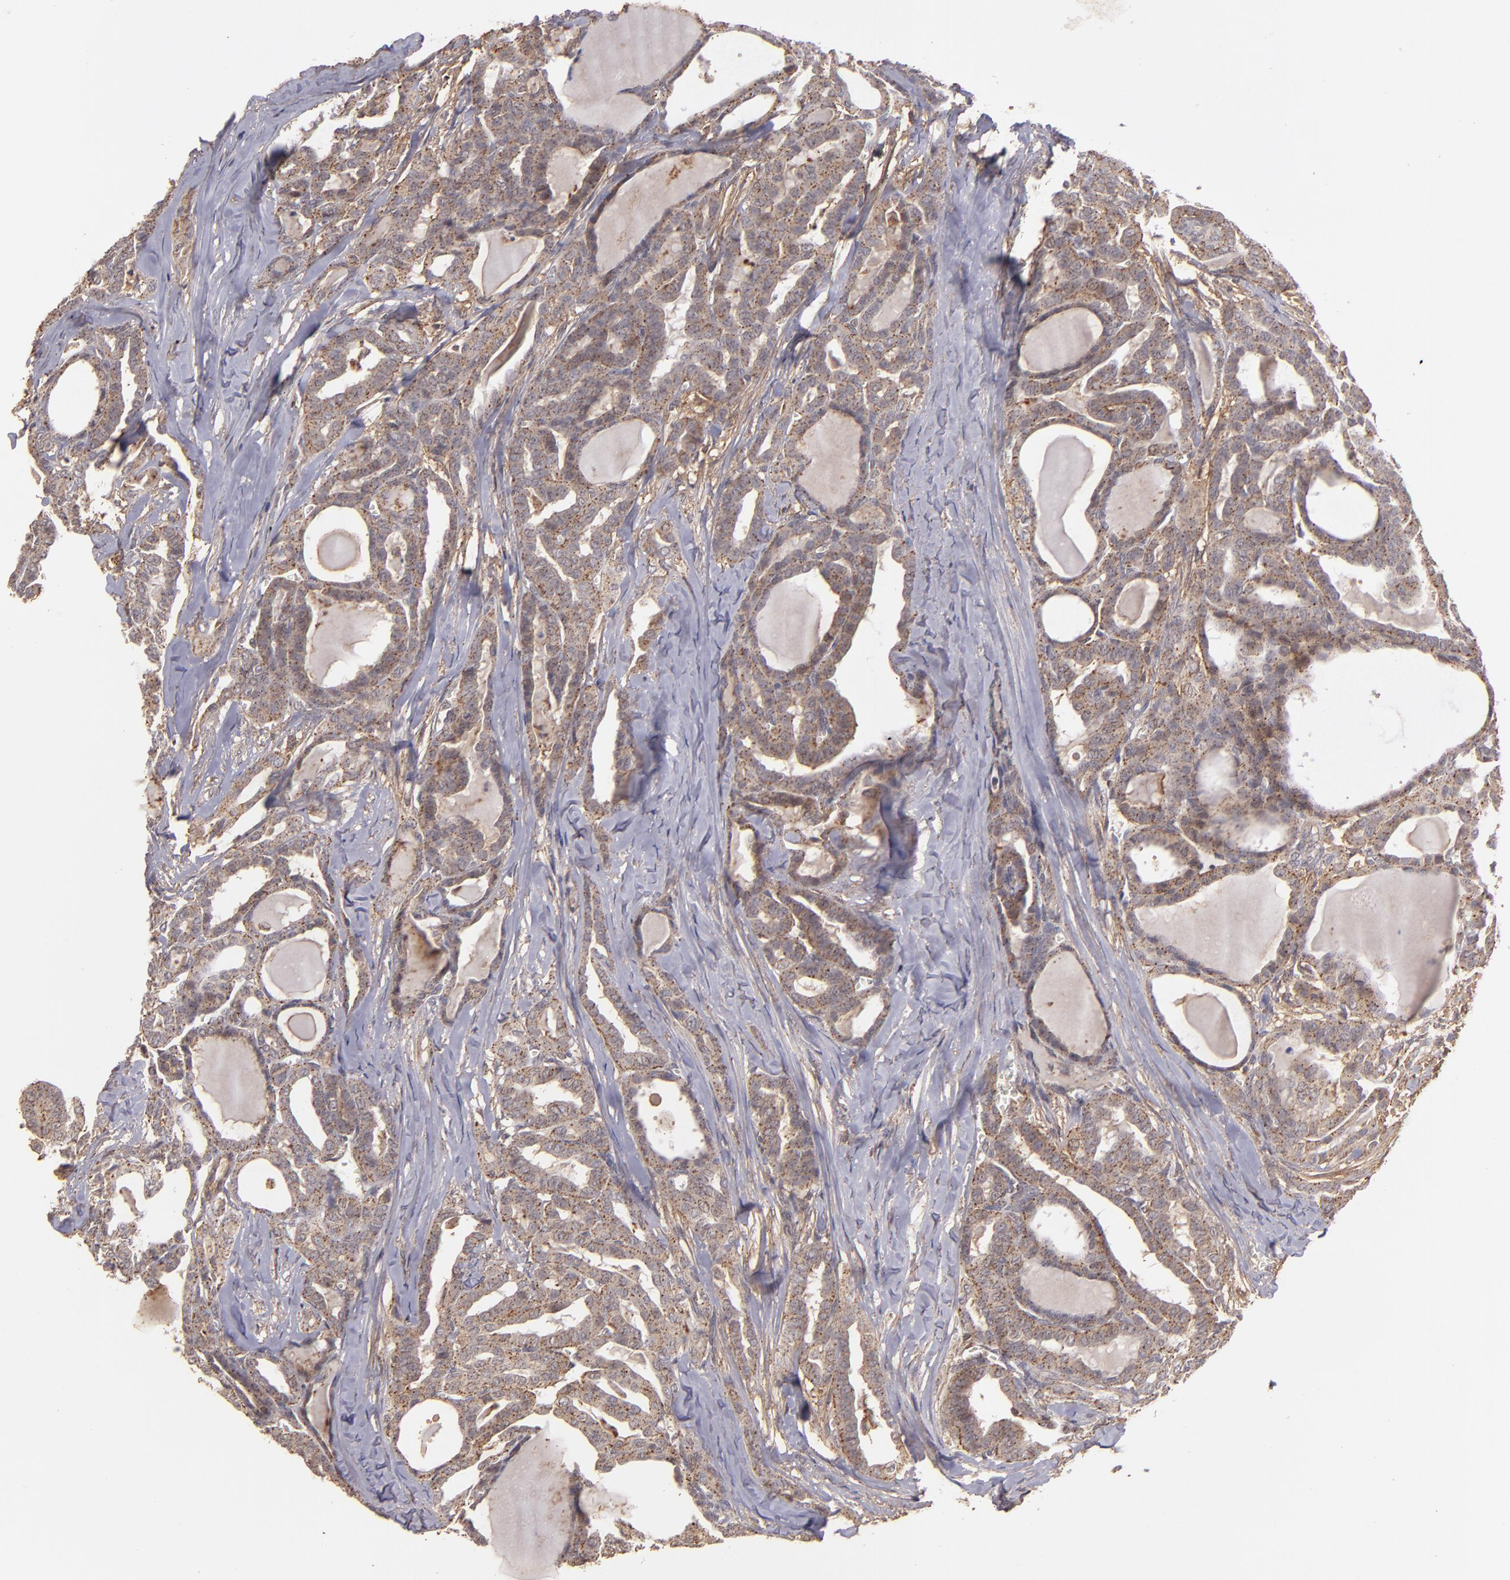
{"staining": {"intensity": "moderate", "quantity": ">75%", "location": "cytoplasmic/membranous"}, "tissue": "thyroid cancer", "cell_type": "Tumor cells", "image_type": "cancer", "snomed": [{"axis": "morphology", "description": "Carcinoma, NOS"}, {"axis": "topography", "description": "Thyroid gland"}], "caption": "This image shows thyroid cancer (carcinoma) stained with immunohistochemistry (IHC) to label a protein in brown. The cytoplasmic/membranous of tumor cells show moderate positivity for the protein. Nuclei are counter-stained blue.", "gene": "ZFYVE1", "patient": {"sex": "female", "age": 91}}